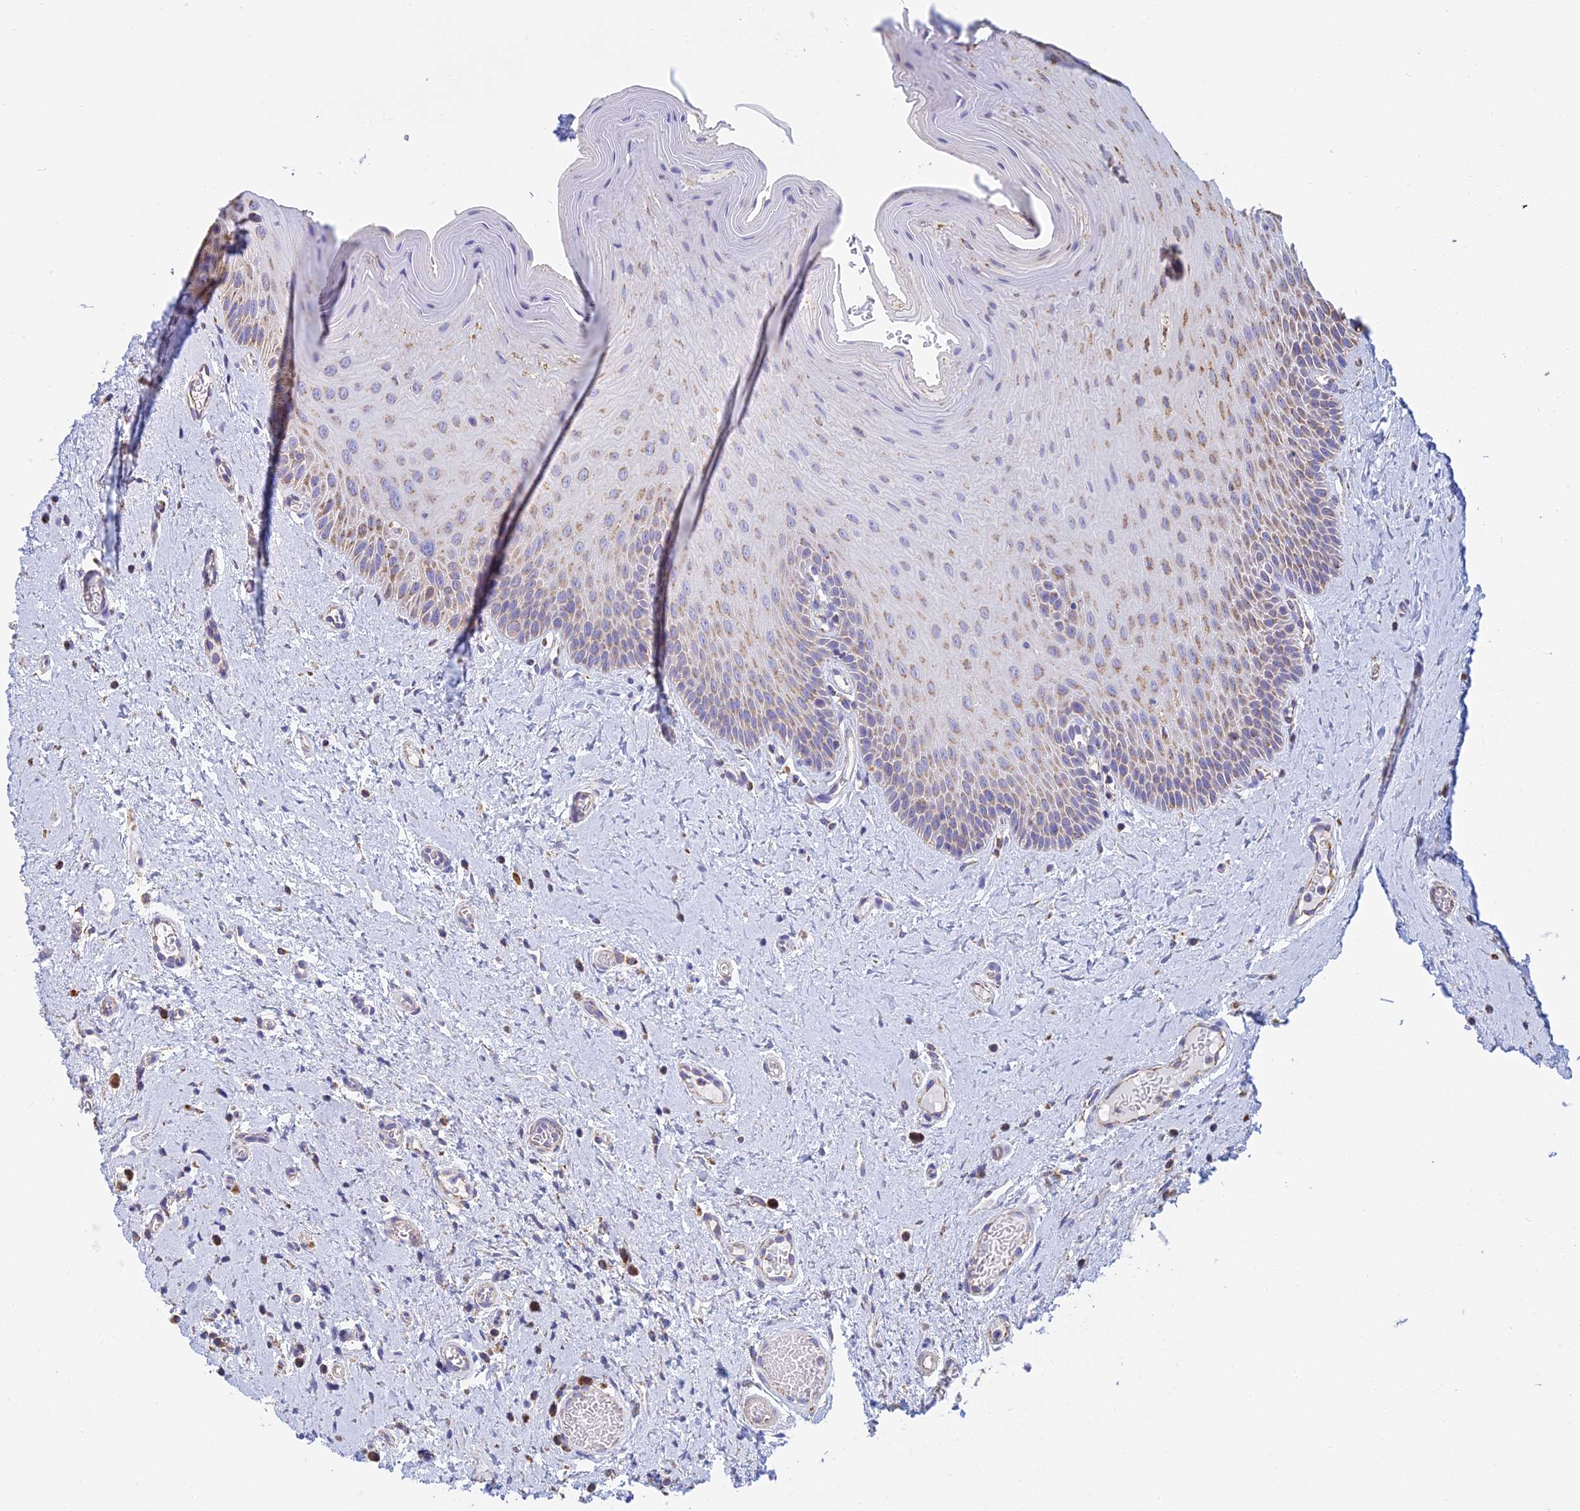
{"staining": {"intensity": "moderate", "quantity": "25%-75%", "location": "cytoplasmic/membranous"}, "tissue": "oral mucosa", "cell_type": "Squamous epithelial cells", "image_type": "normal", "snomed": [{"axis": "morphology", "description": "Normal tissue, NOS"}, {"axis": "topography", "description": "Oral tissue"}, {"axis": "topography", "description": "Tounge, NOS"}], "caption": "Immunohistochemistry (IHC) (DAB) staining of unremarkable oral mucosa displays moderate cytoplasmic/membranous protein staining in approximately 25%-75% of squamous epithelial cells. (brown staining indicates protein expression, while blue staining denotes nuclei).", "gene": "OR2W3", "patient": {"sex": "male", "age": 47}}